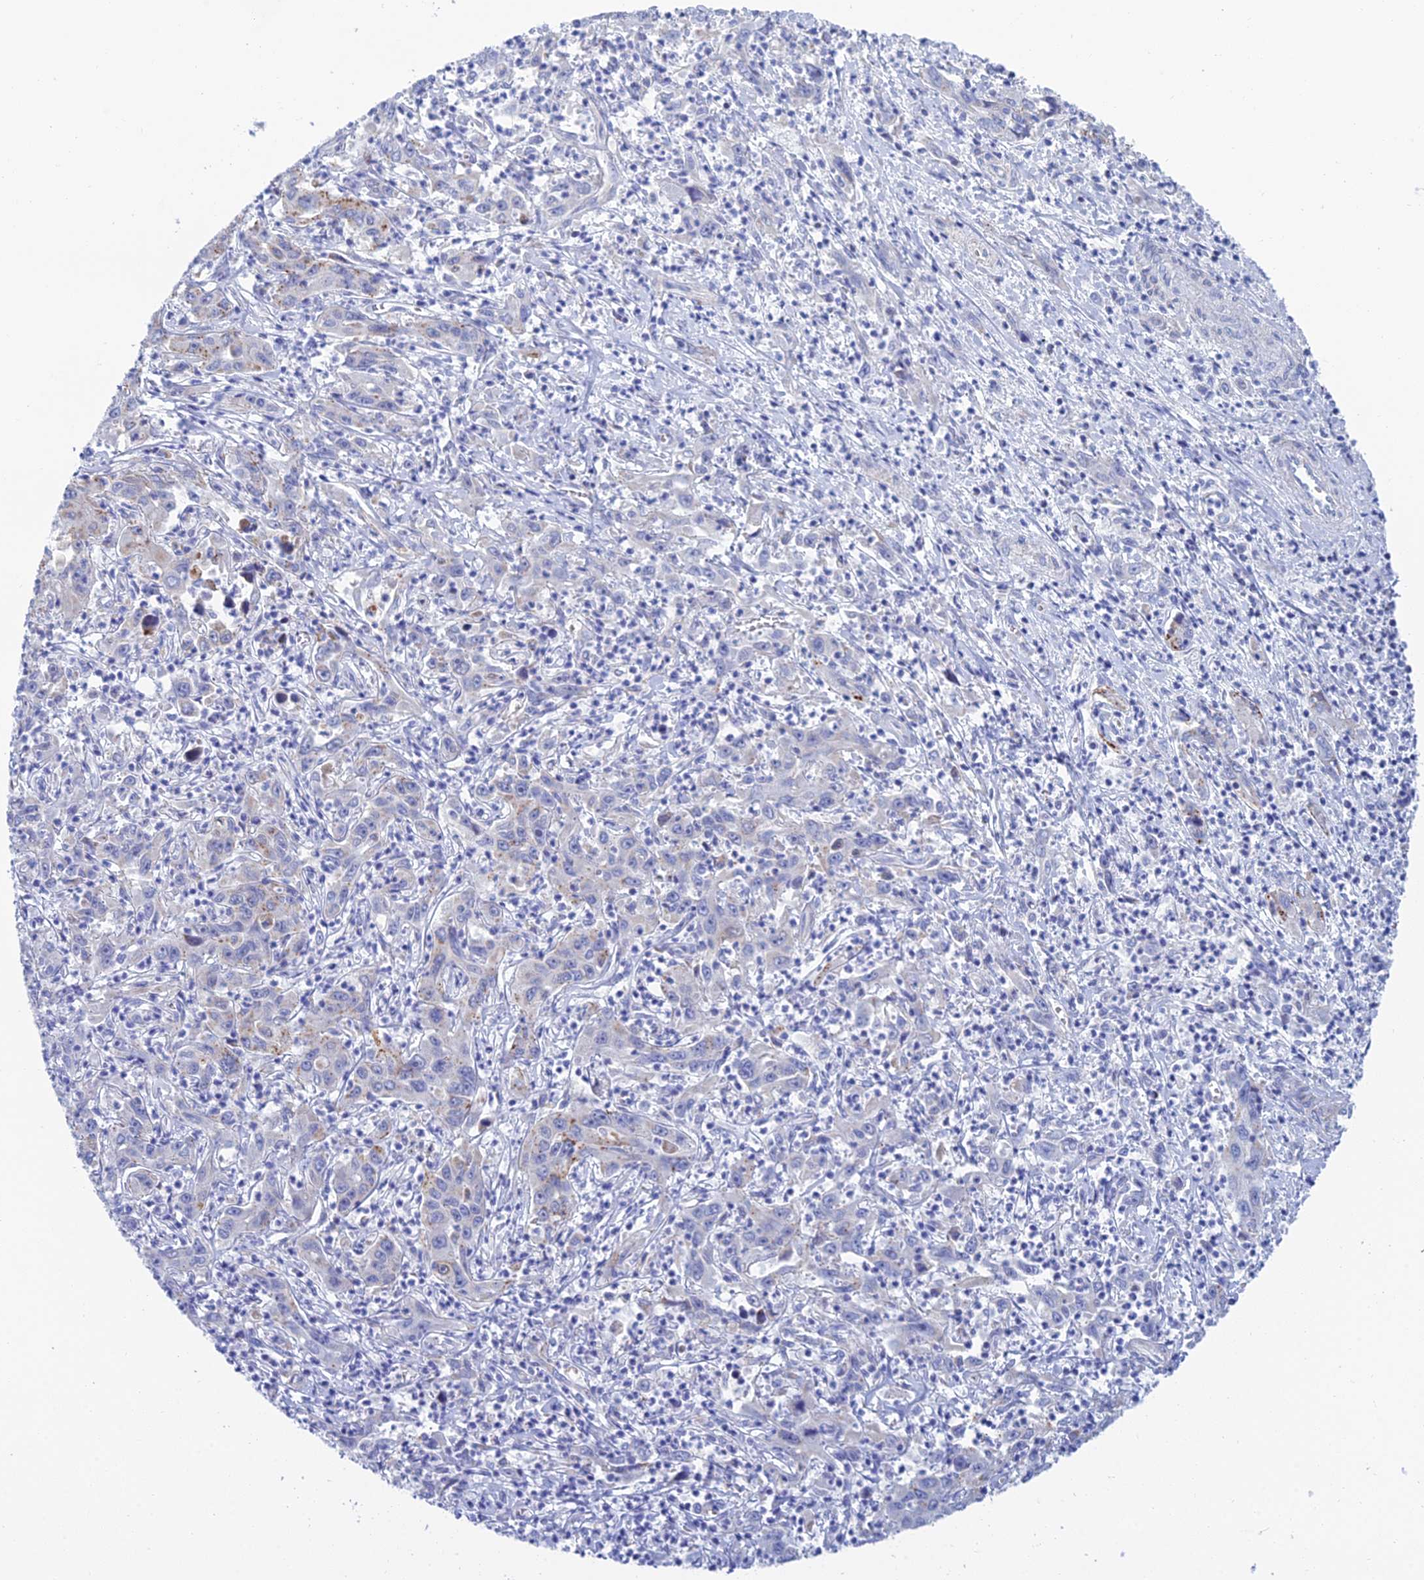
{"staining": {"intensity": "moderate", "quantity": "<25%", "location": "cytoplasmic/membranous"}, "tissue": "liver cancer", "cell_type": "Tumor cells", "image_type": "cancer", "snomed": [{"axis": "morphology", "description": "Carcinoma, Hepatocellular, NOS"}, {"axis": "topography", "description": "Liver"}], "caption": "A high-resolution photomicrograph shows immunohistochemistry (IHC) staining of liver cancer, which exhibits moderate cytoplasmic/membranous expression in about <25% of tumor cells. The staining was performed using DAB, with brown indicating positive protein expression. Nuclei are stained blue with hematoxylin.", "gene": "CFAP210", "patient": {"sex": "male", "age": 63}}